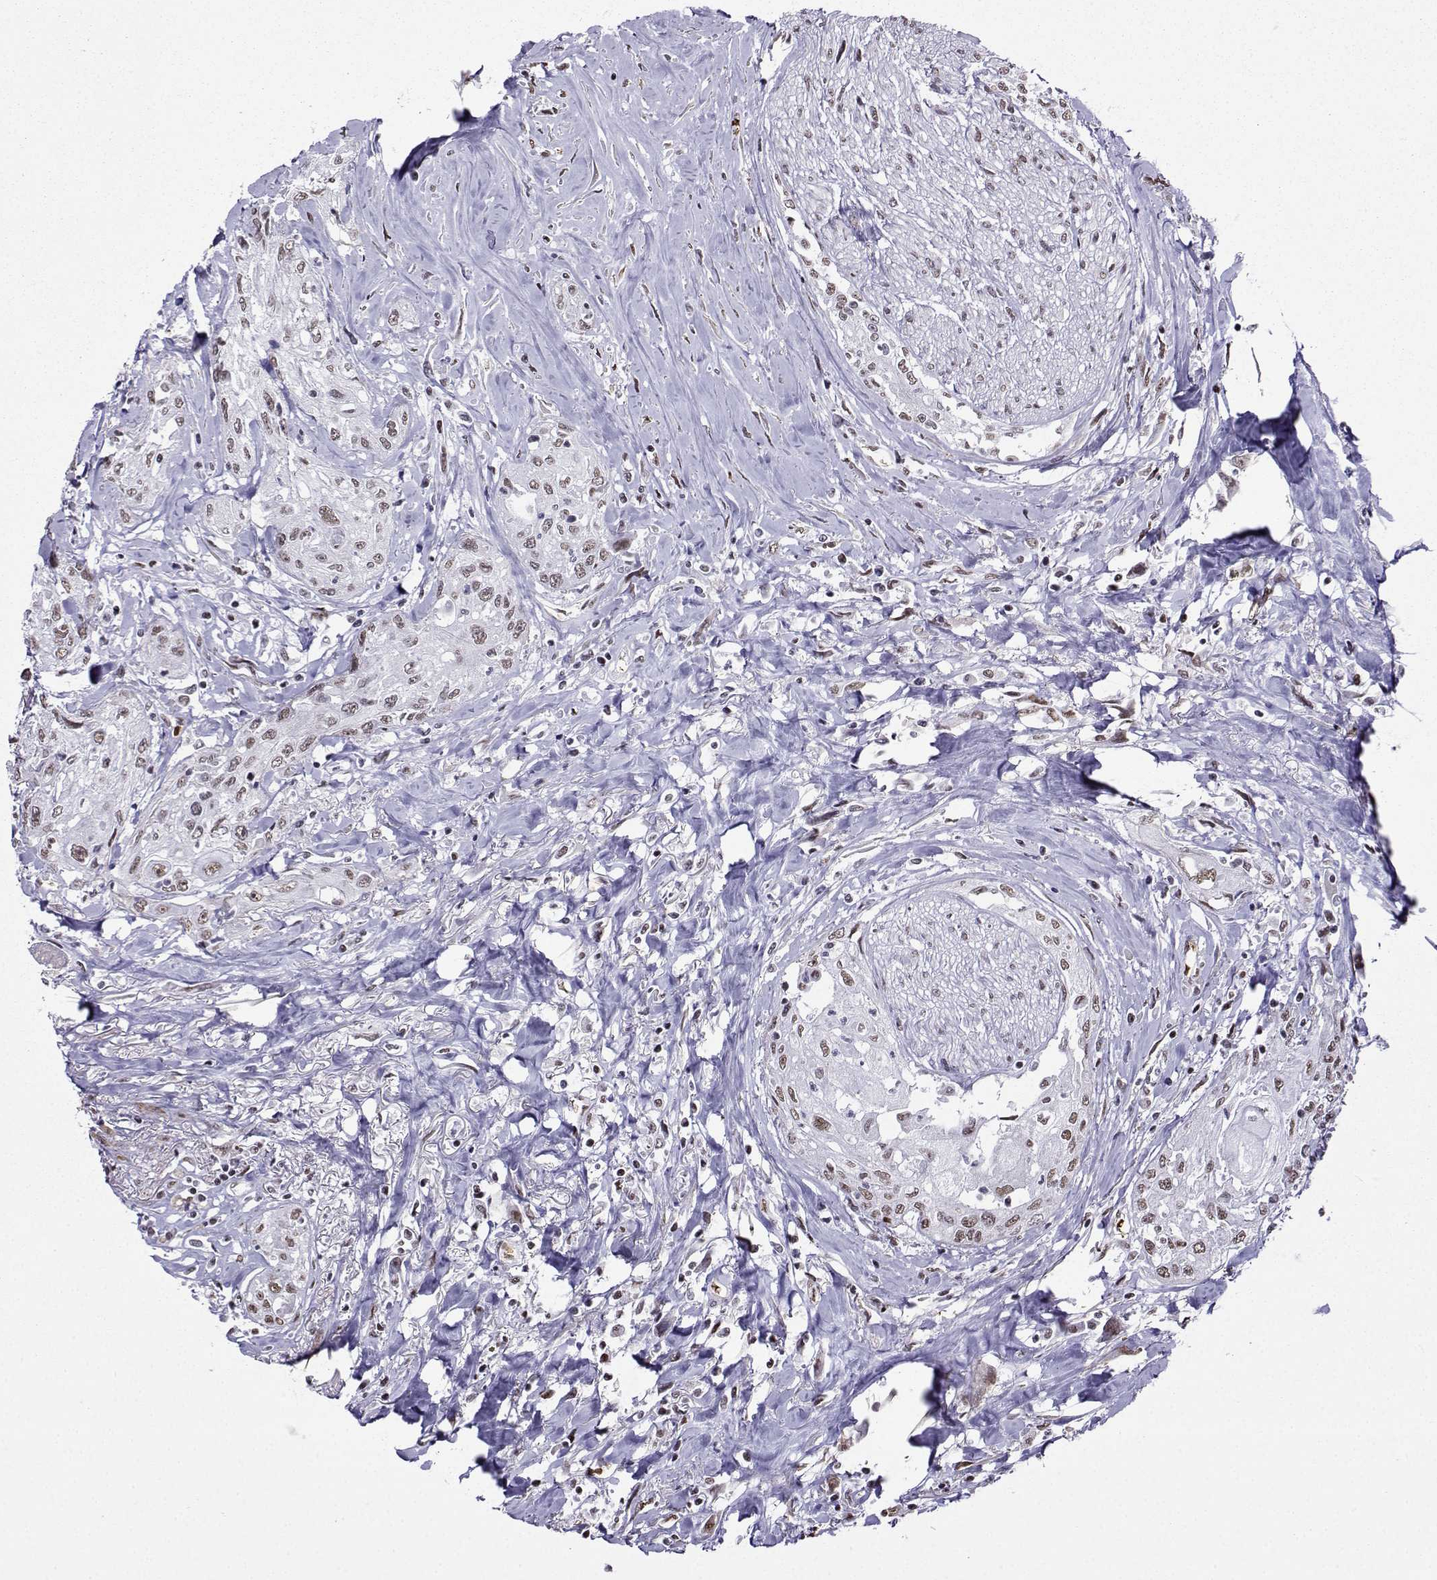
{"staining": {"intensity": "negative", "quantity": "none", "location": "none"}, "tissue": "head and neck cancer", "cell_type": "Tumor cells", "image_type": "cancer", "snomed": [{"axis": "morphology", "description": "Normal tissue, NOS"}, {"axis": "morphology", "description": "Squamous cell carcinoma, NOS"}, {"axis": "topography", "description": "Oral tissue"}, {"axis": "topography", "description": "Peripheral nerve tissue"}, {"axis": "topography", "description": "Head-Neck"}], "caption": "This photomicrograph is of head and neck cancer (squamous cell carcinoma) stained with IHC to label a protein in brown with the nuclei are counter-stained blue. There is no positivity in tumor cells. The staining was performed using DAB to visualize the protein expression in brown, while the nuclei were stained in blue with hematoxylin (Magnification: 20x).", "gene": "CCNK", "patient": {"sex": "female", "age": 59}}